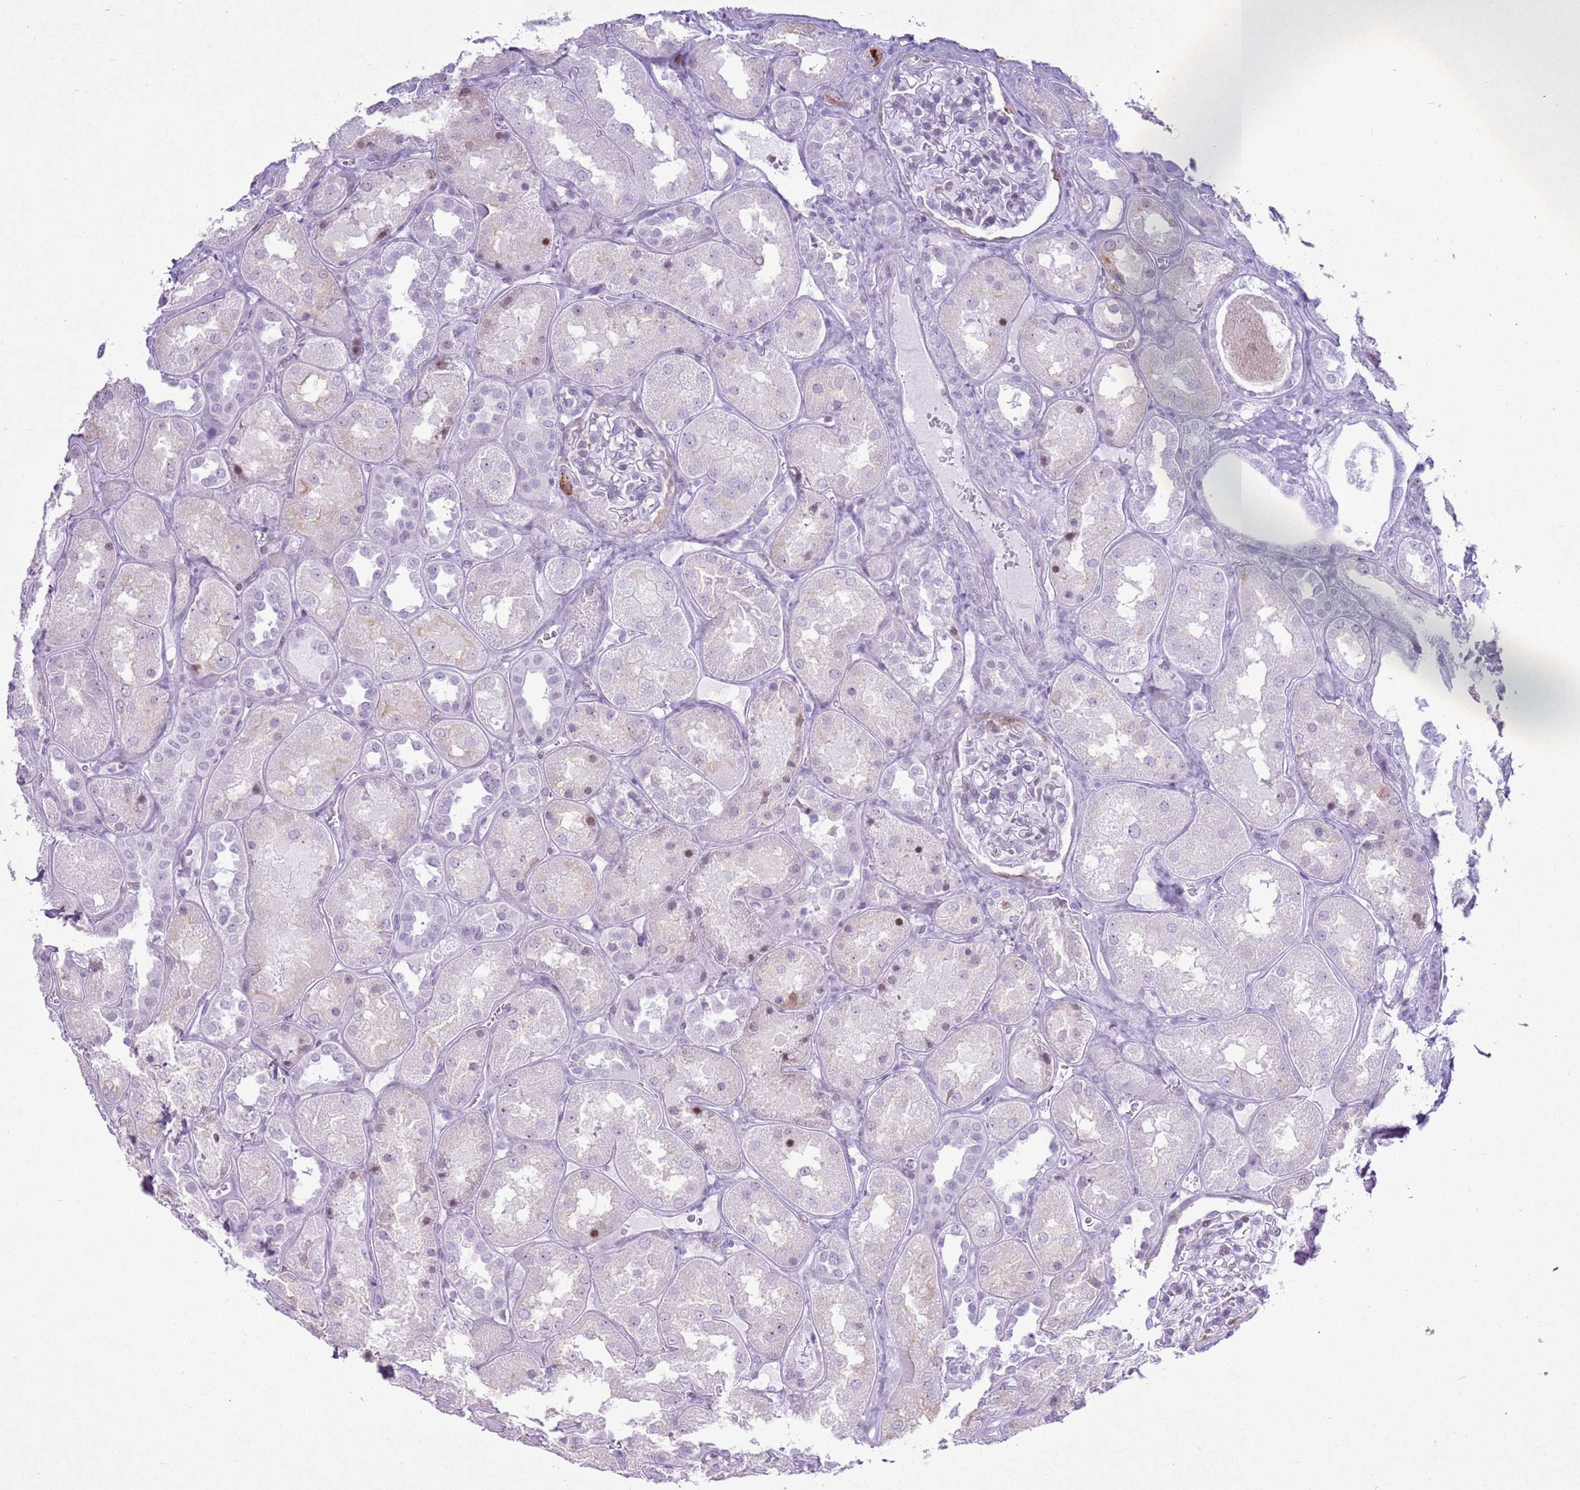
{"staining": {"intensity": "weak", "quantity": "<25%", "location": "nuclear"}, "tissue": "kidney", "cell_type": "Cells in glomeruli", "image_type": "normal", "snomed": [{"axis": "morphology", "description": "Normal tissue, NOS"}, {"axis": "topography", "description": "Kidney"}], "caption": "Kidney was stained to show a protein in brown. There is no significant staining in cells in glomeruli. (DAB (3,3'-diaminobenzidine) immunohistochemistry with hematoxylin counter stain).", "gene": "ASIP", "patient": {"sex": "male", "age": 70}}